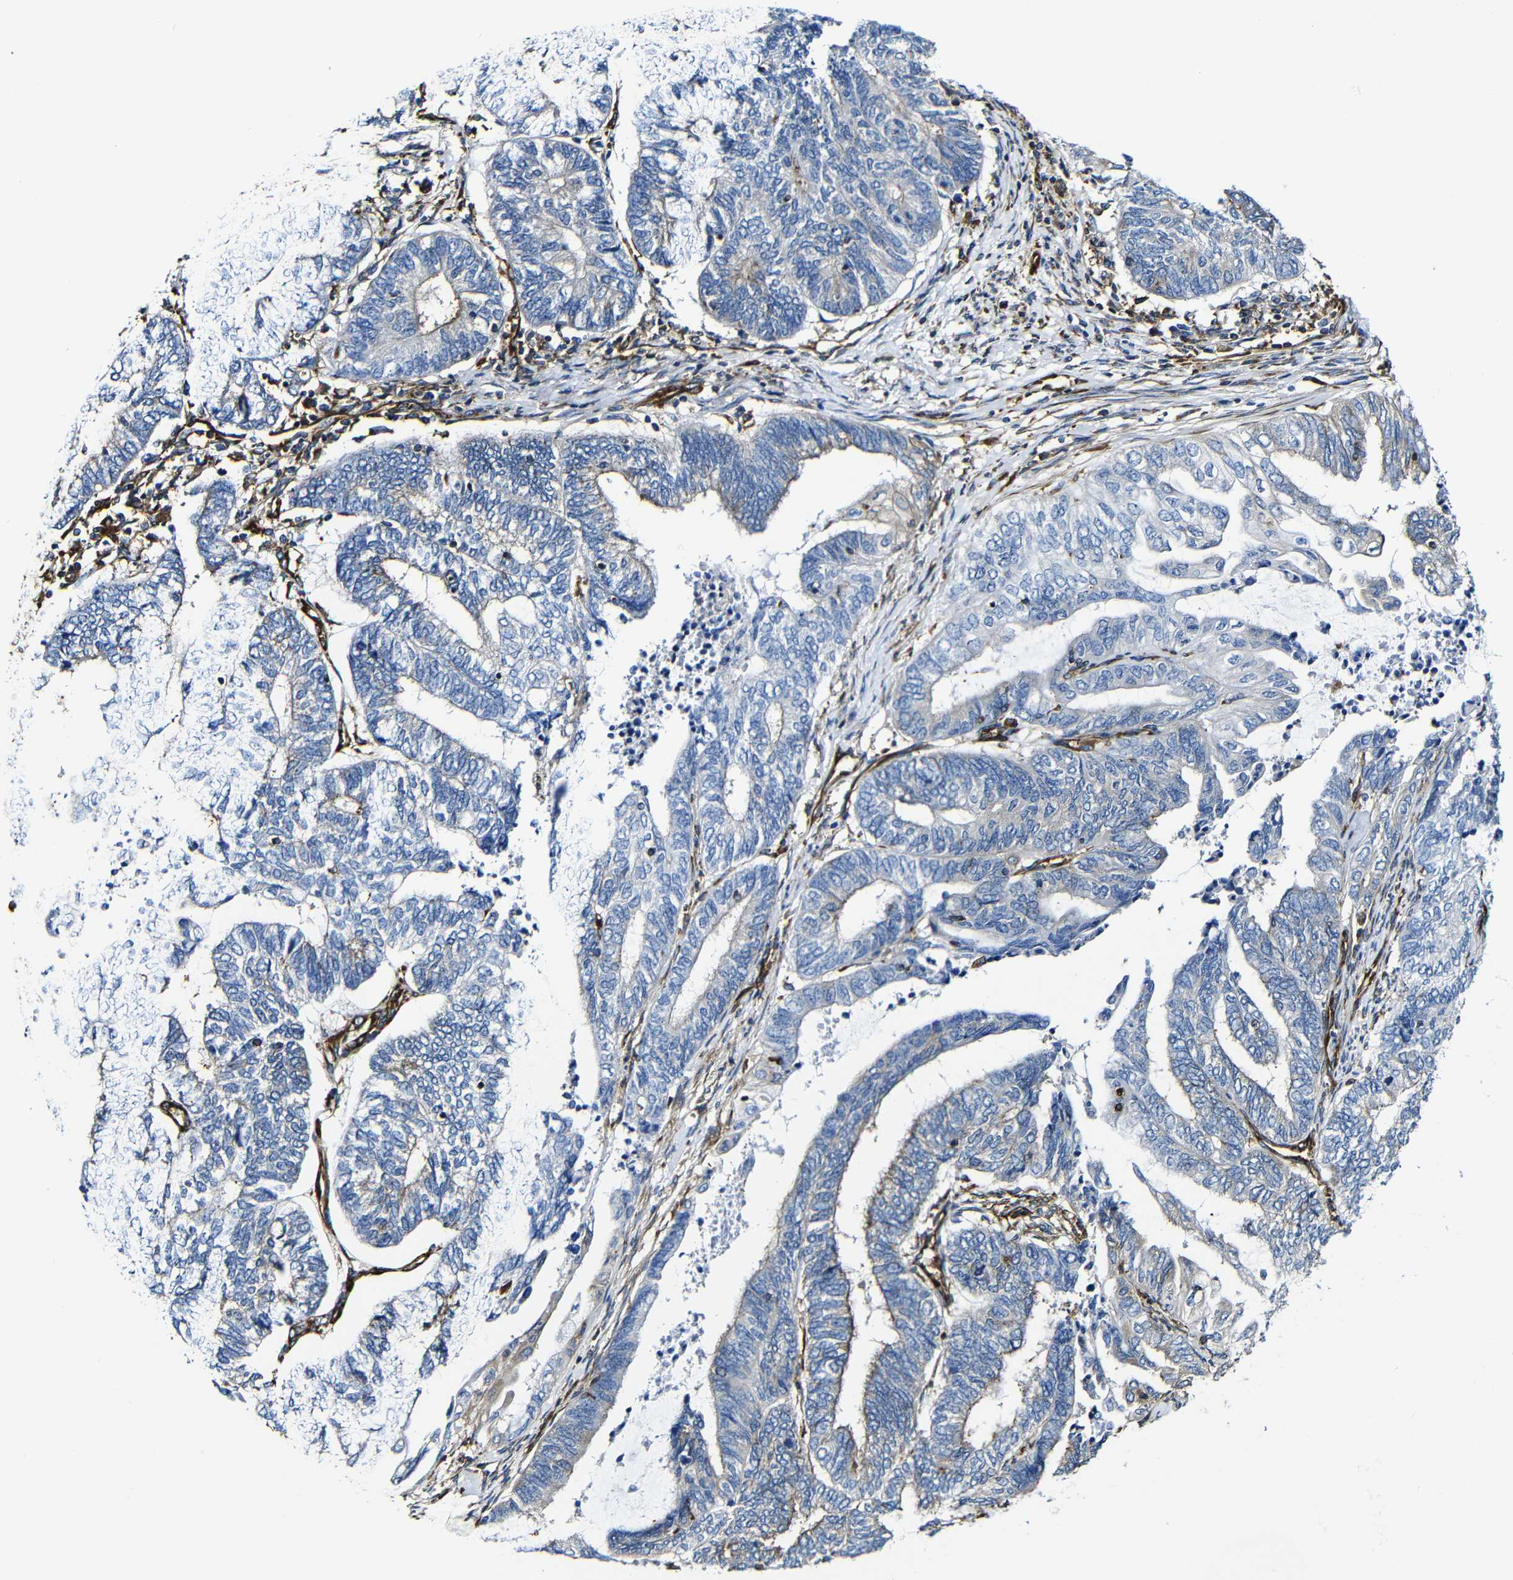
{"staining": {"intensity": "moderate", "quantity": "<25%", "location": "cytoplasmic/membranous"}, "tissue": "endometrial cancer", "cell_type": "Tumor cells", "image_type": "cancer", "snomed": [{"axis": "morphology", "description": "Adenocarcinoma, NOS"}, {"axis": "topography", "description": "Uterus"}, {"axis": "topography", "description": "Endometrium"}], "caption": "Immunohistochemical staining of human endometrial cancer (adenocarcinoma) reveals moderate cytoplasmic/membranous protein staining in about <25% of tumor cells.", "gene": "MSN", "patient": {"sex": "female", "age": 70}}